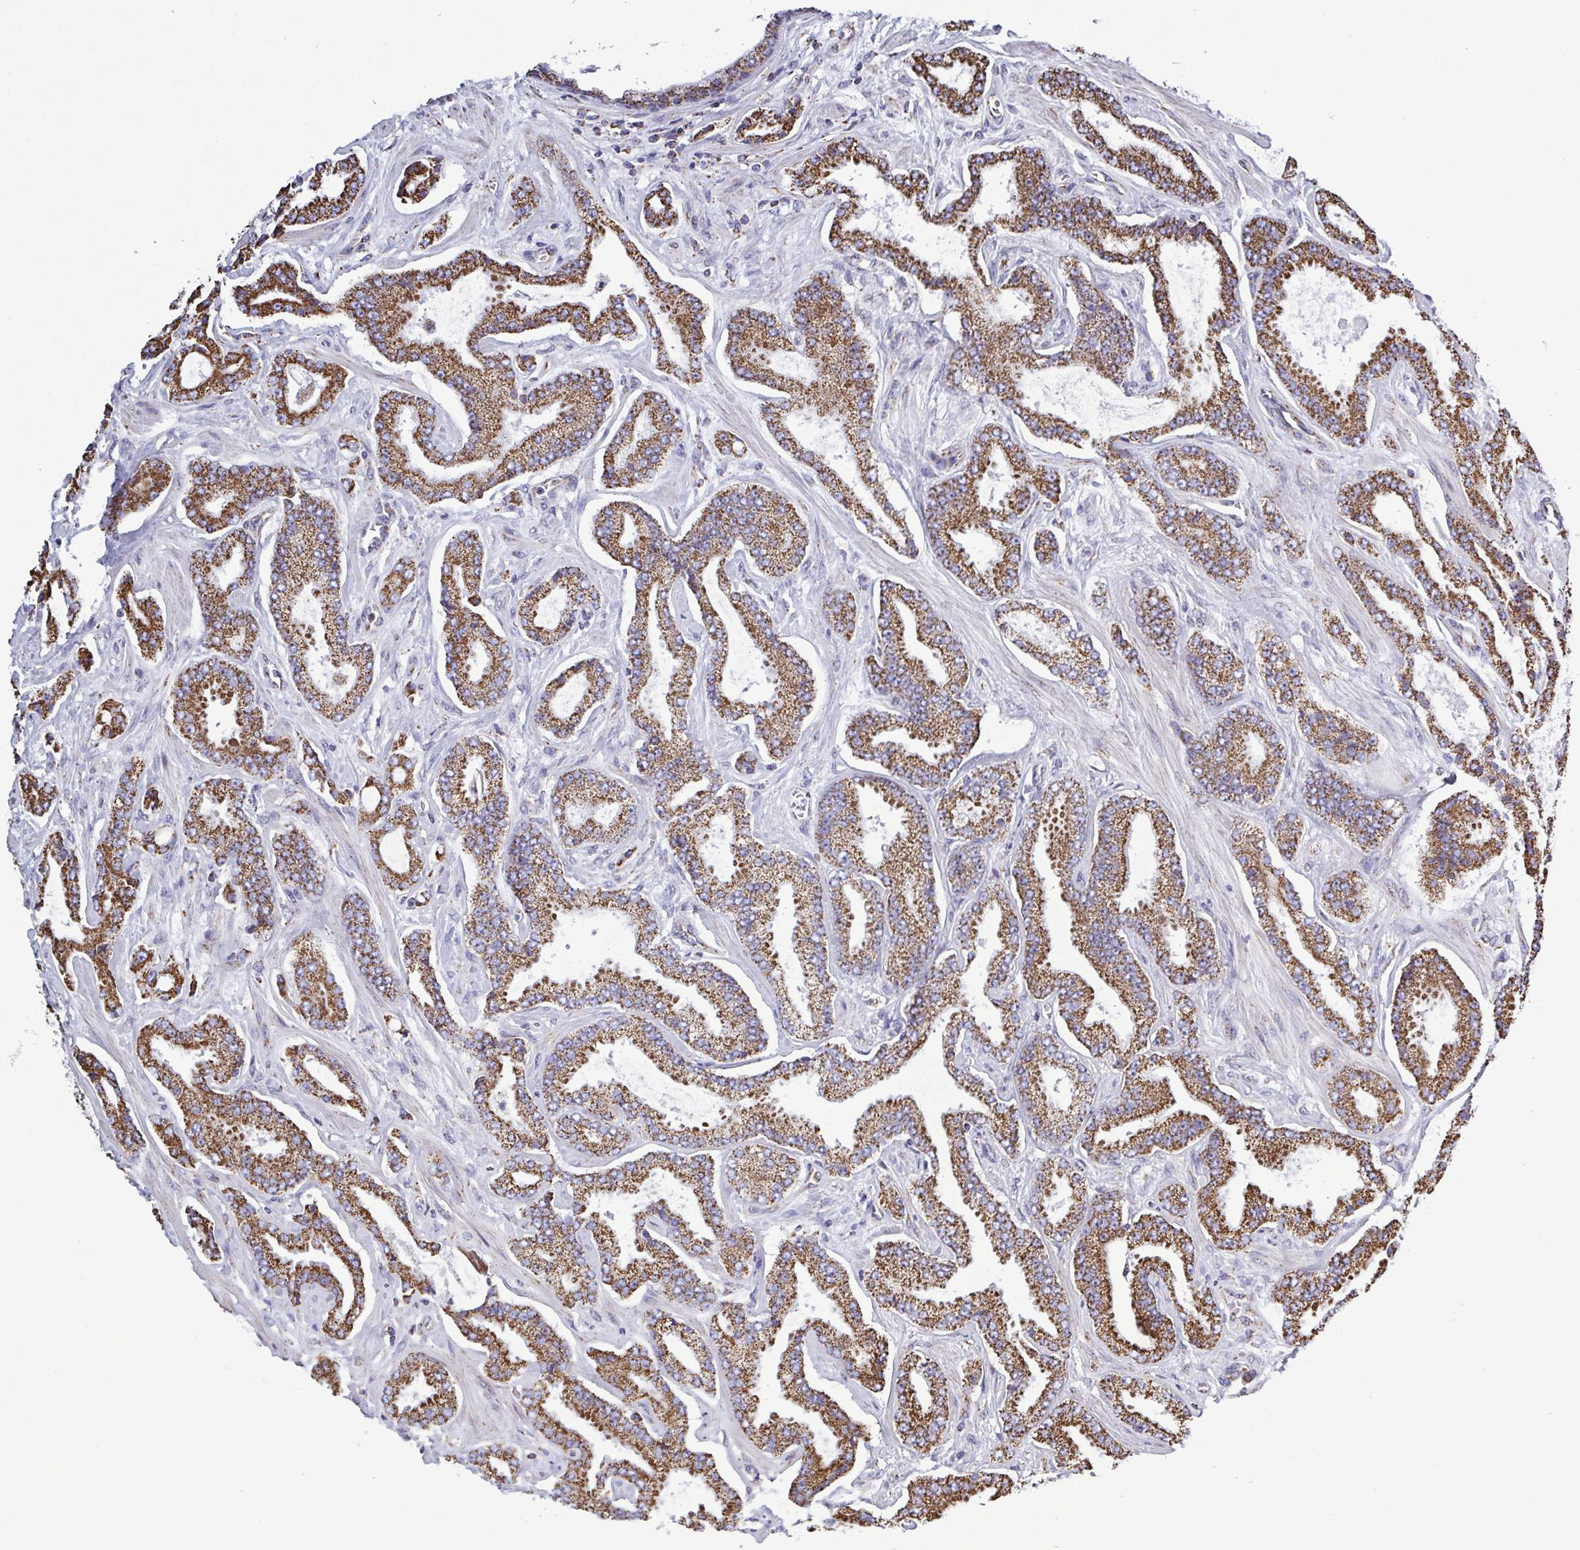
{"staining": {"intensity": "strong", "quantity": ">75%", "location": "cytoplasmic/membranous"}, "tissue": "prostate cancer", "cell_type": "Tumor cells", "image_type": "cancer", "snomed": [{"axis": "morphology", "description": "Adenocarcinoma, Low grade"}, {"axis": "topography", "description": "Prostate"}], "caption": "Immunohistochemistry (IHC) of human prostate cancer shows high levels of strong cytoplasmic/membranous staining in approximately >75% of tumor cells.", "gene": "CSDE1", "patient": {"sex": "male", "age": 55}}